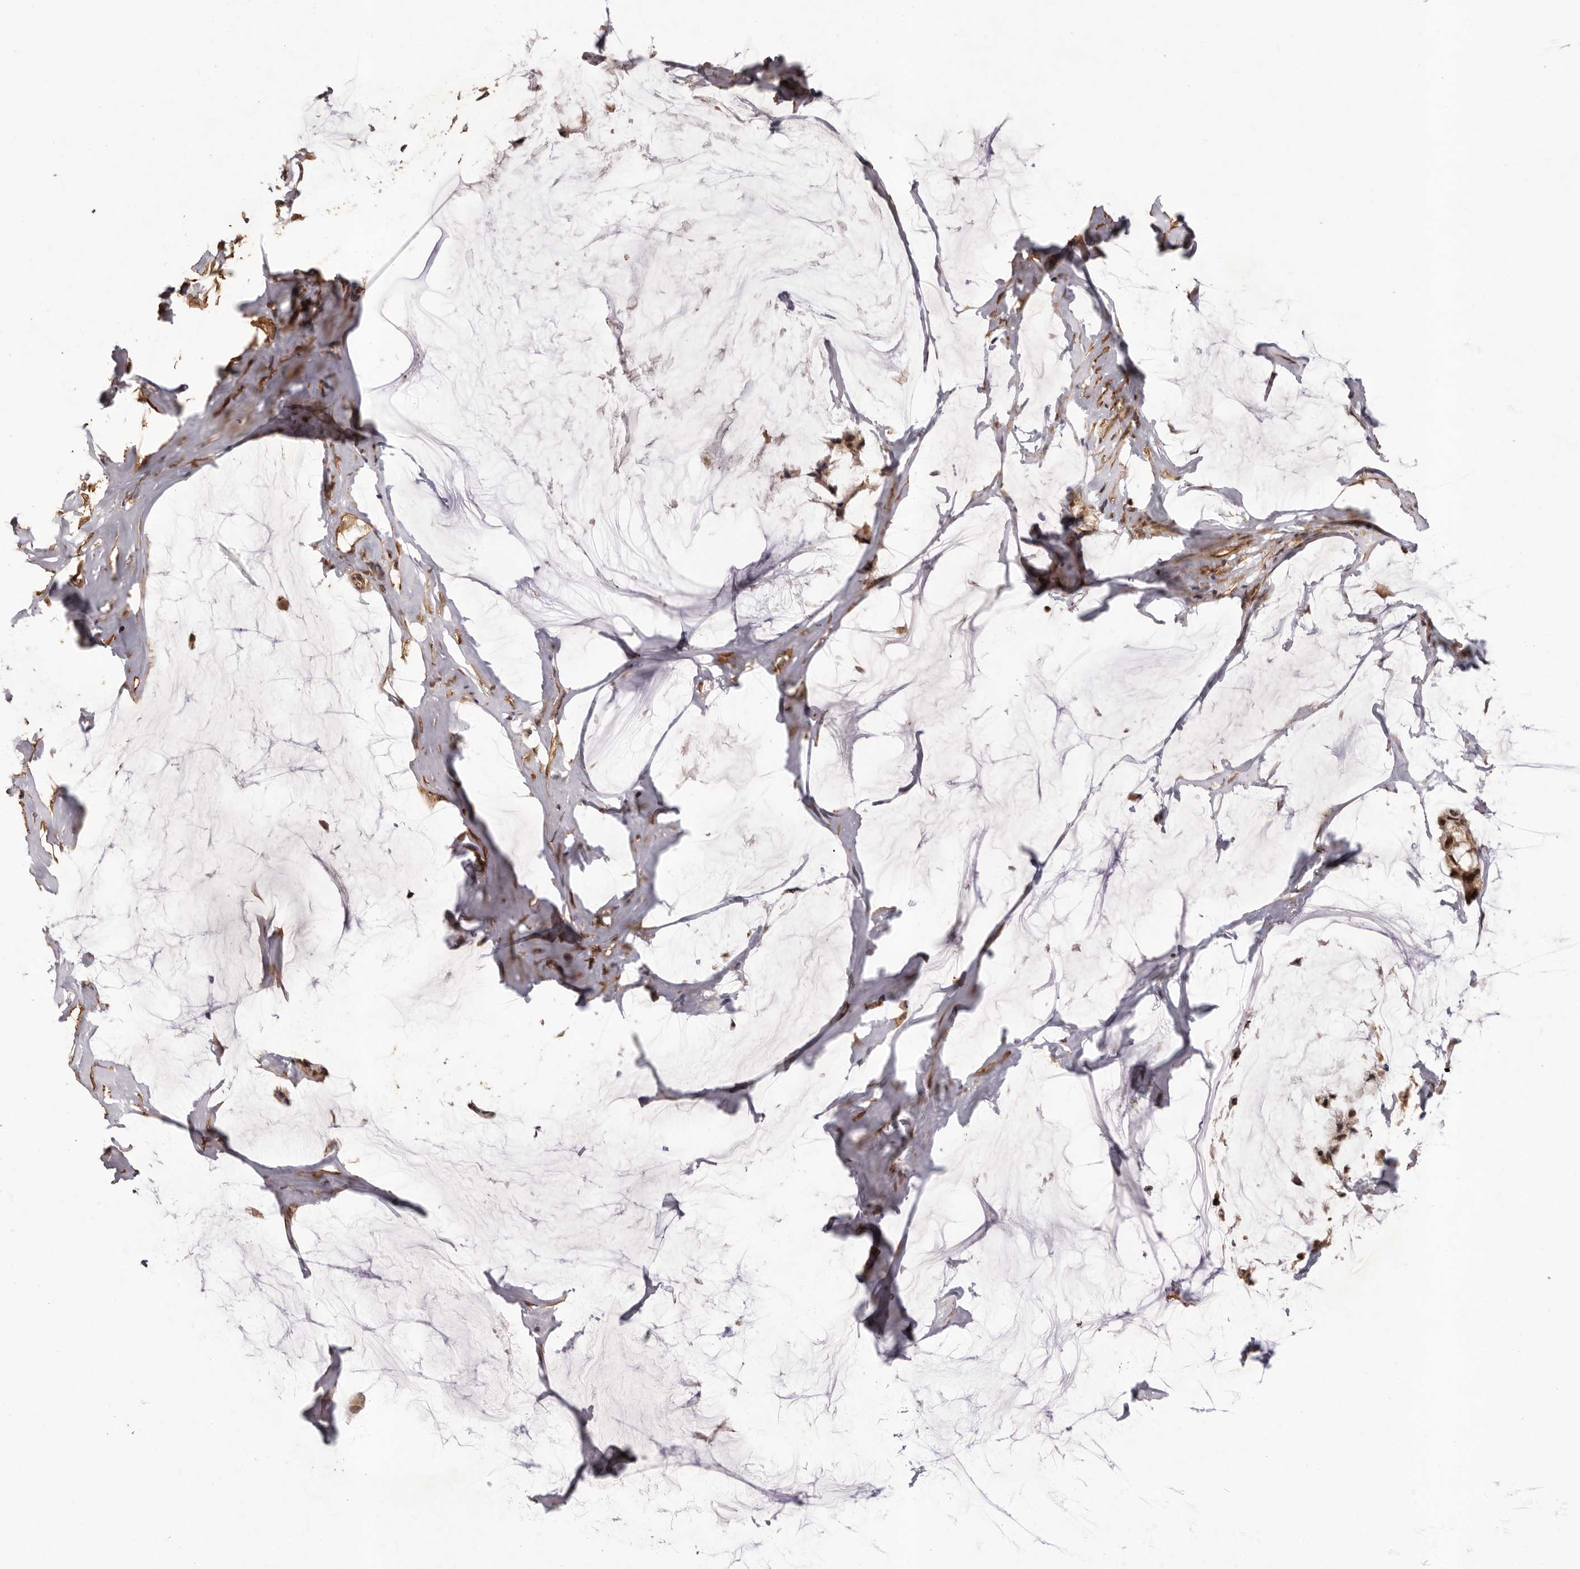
{"staining": {"intensity": "moderate", "quantity": ">75%", "location": "cytoplasmic/membranous,nuclear"}, "tissue": "ovarian cancer", "cell_type": "Tumor cells", "image_type": "cancer", "snomed": [{"axis": "morphology", "description": "Cystadenocarcinoma, mucinous, NOS"}, {"axis": "topography", "description": "Ovary"}], "caption": "Immunohistochemistry (IHC) micrograph of ovarian cancer stained for a protein (brown), which shows medium levels of moderate cytoplasmic/membranous and nuclear staining in approximately >75% of tumor cells.", "gene": "UBR2", "patient": {"sex": "female", "age": 39}}